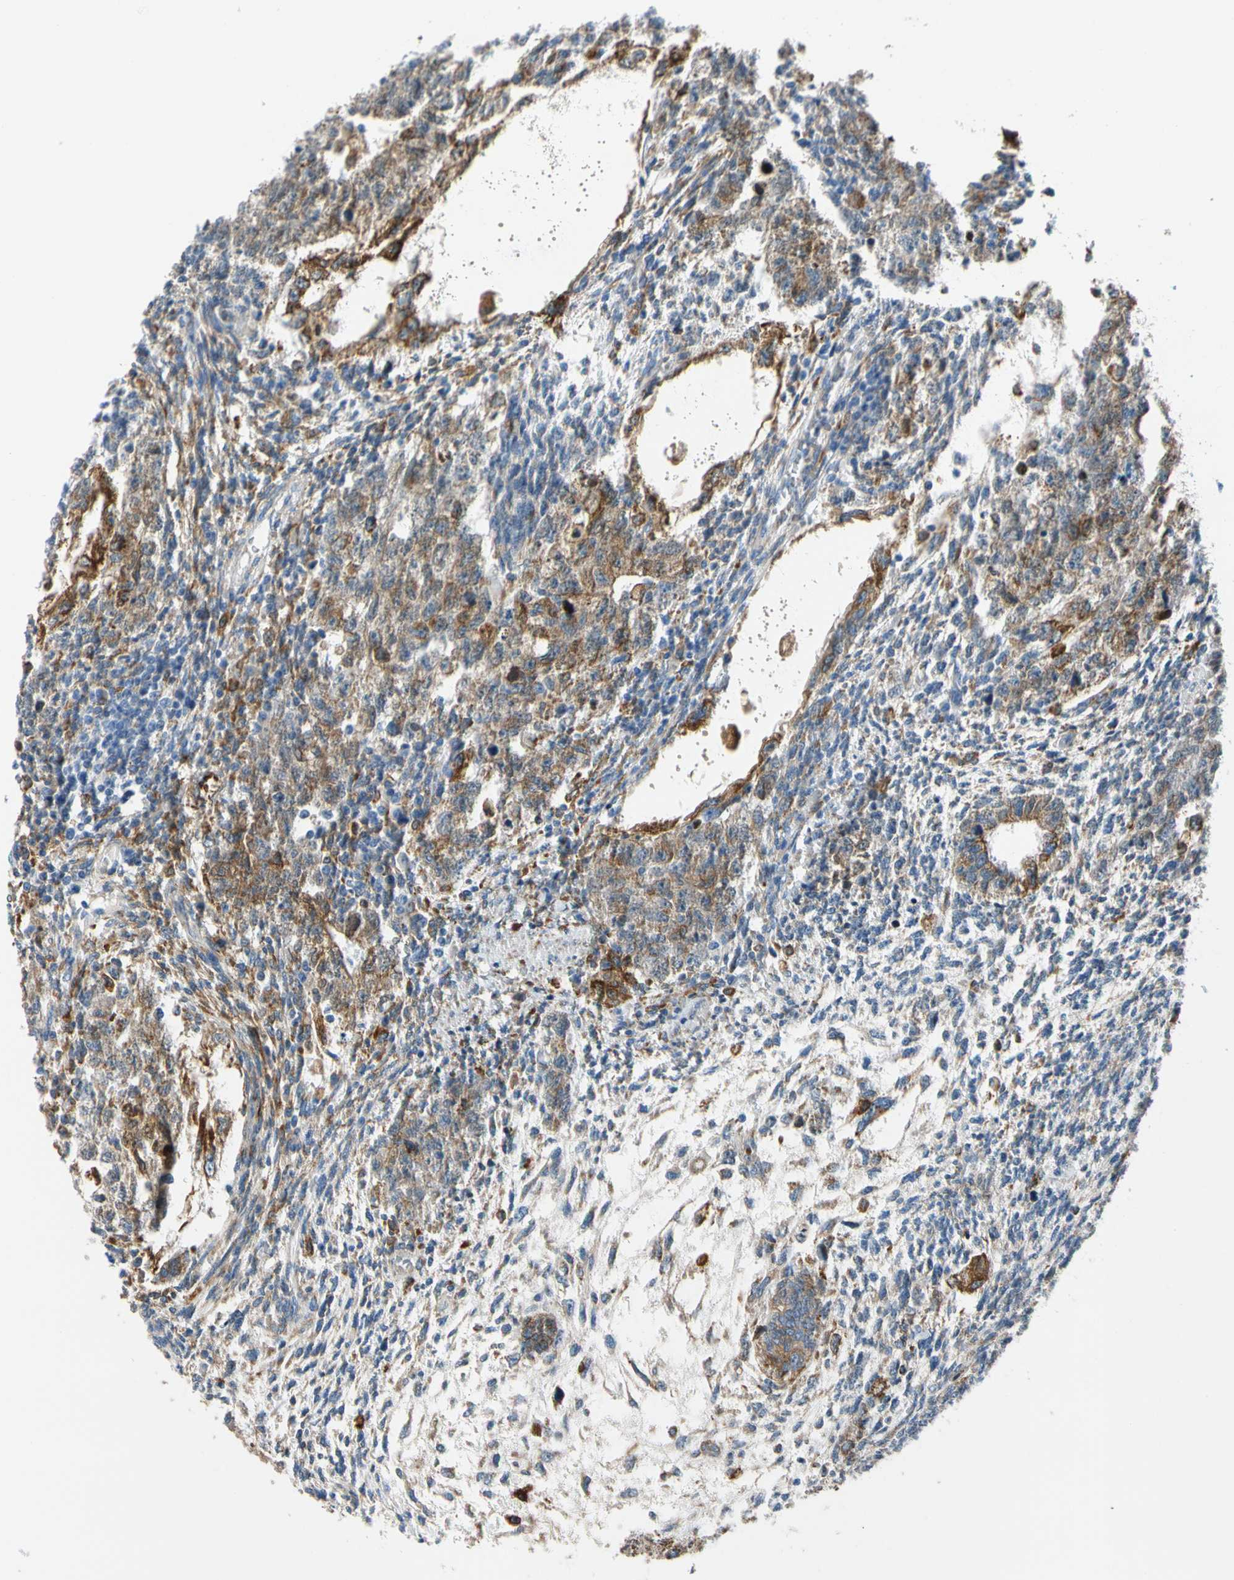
{"staining": {"intensity": "moderate", "quantity": ">75%", "location": "cytoplasmic/membranous"}, "tissue": "testis cancer", "cell_type": "Tumor cells", "image_type": "cancer", "snomed": [{"axis": "morphology", "description": "Normal tissue, NOS"}, {"axis": "morphology", "description": "Carcinoma, Embryonal, NOS"}, {"axis": "topography", "description": "Testis"}], "caption": "A photomicrograph of human testis cancer (embryonal carcinoma) stained for a protein demonstrates moderate cytoplasmic/membranous brown staining in tumor cells.", "gene": "LRPAP1", "patient": {"sex": "male", "age": 36}}